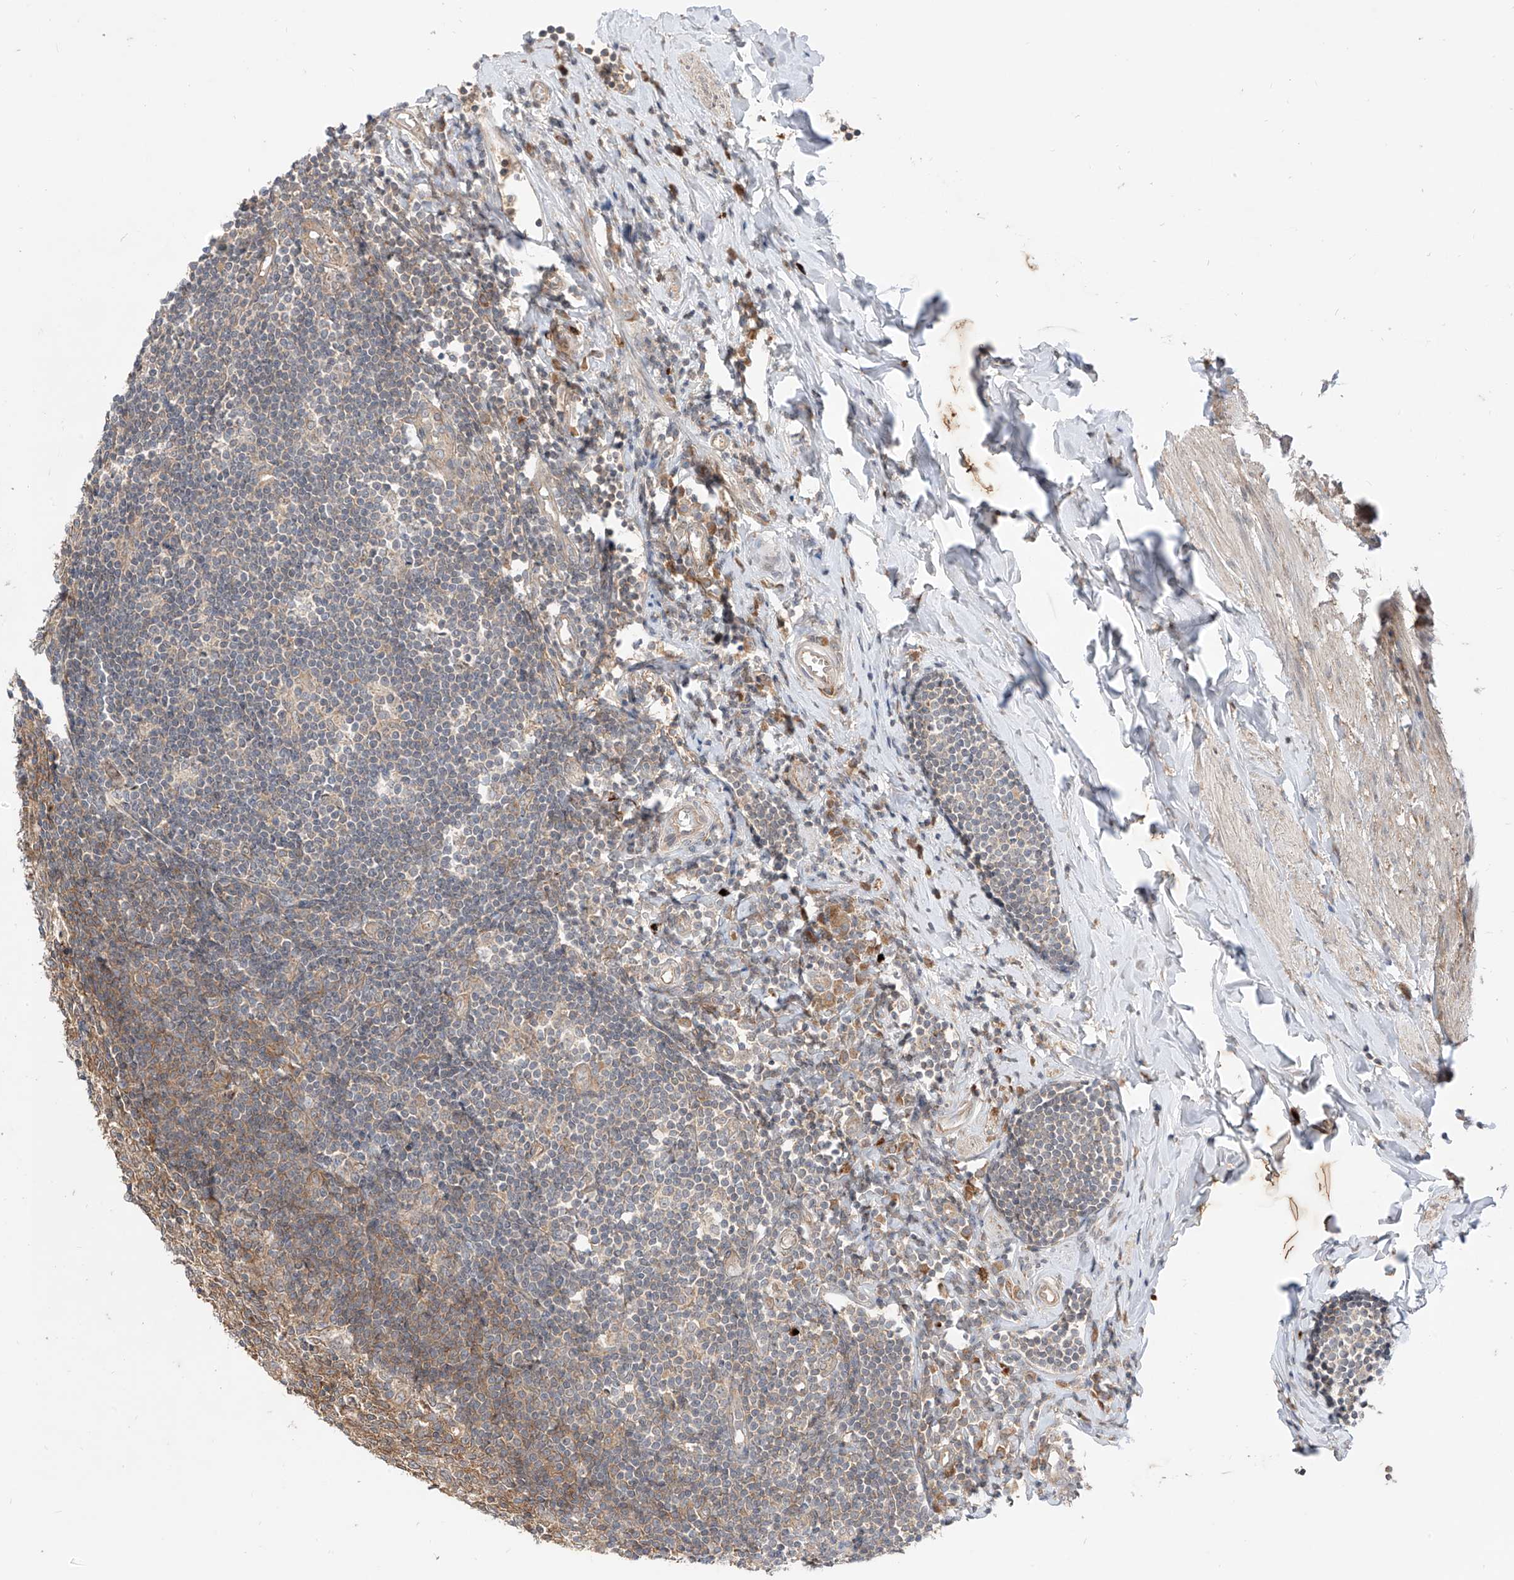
{"staining": {"intensity": "moderate", "quantity": ">75%", "location": "cytoplasmic/membranous"}, "tissue": "appendix", "cell_type": "Glandular cells", "image_type": "normal", "snomed": [{"axis": "morphology", "description": "Normal tissue, NOS"}, {"axis": "topography", "description": "Appendix"}], "caption": "This histopathology image displays IHC staining of benign appendix, with medium moderate cytoplasmic/membranous positivity in about >75% of glandular cells.", "gene": "MTUS2", "patient": {"sex": "female", "age": 54}}